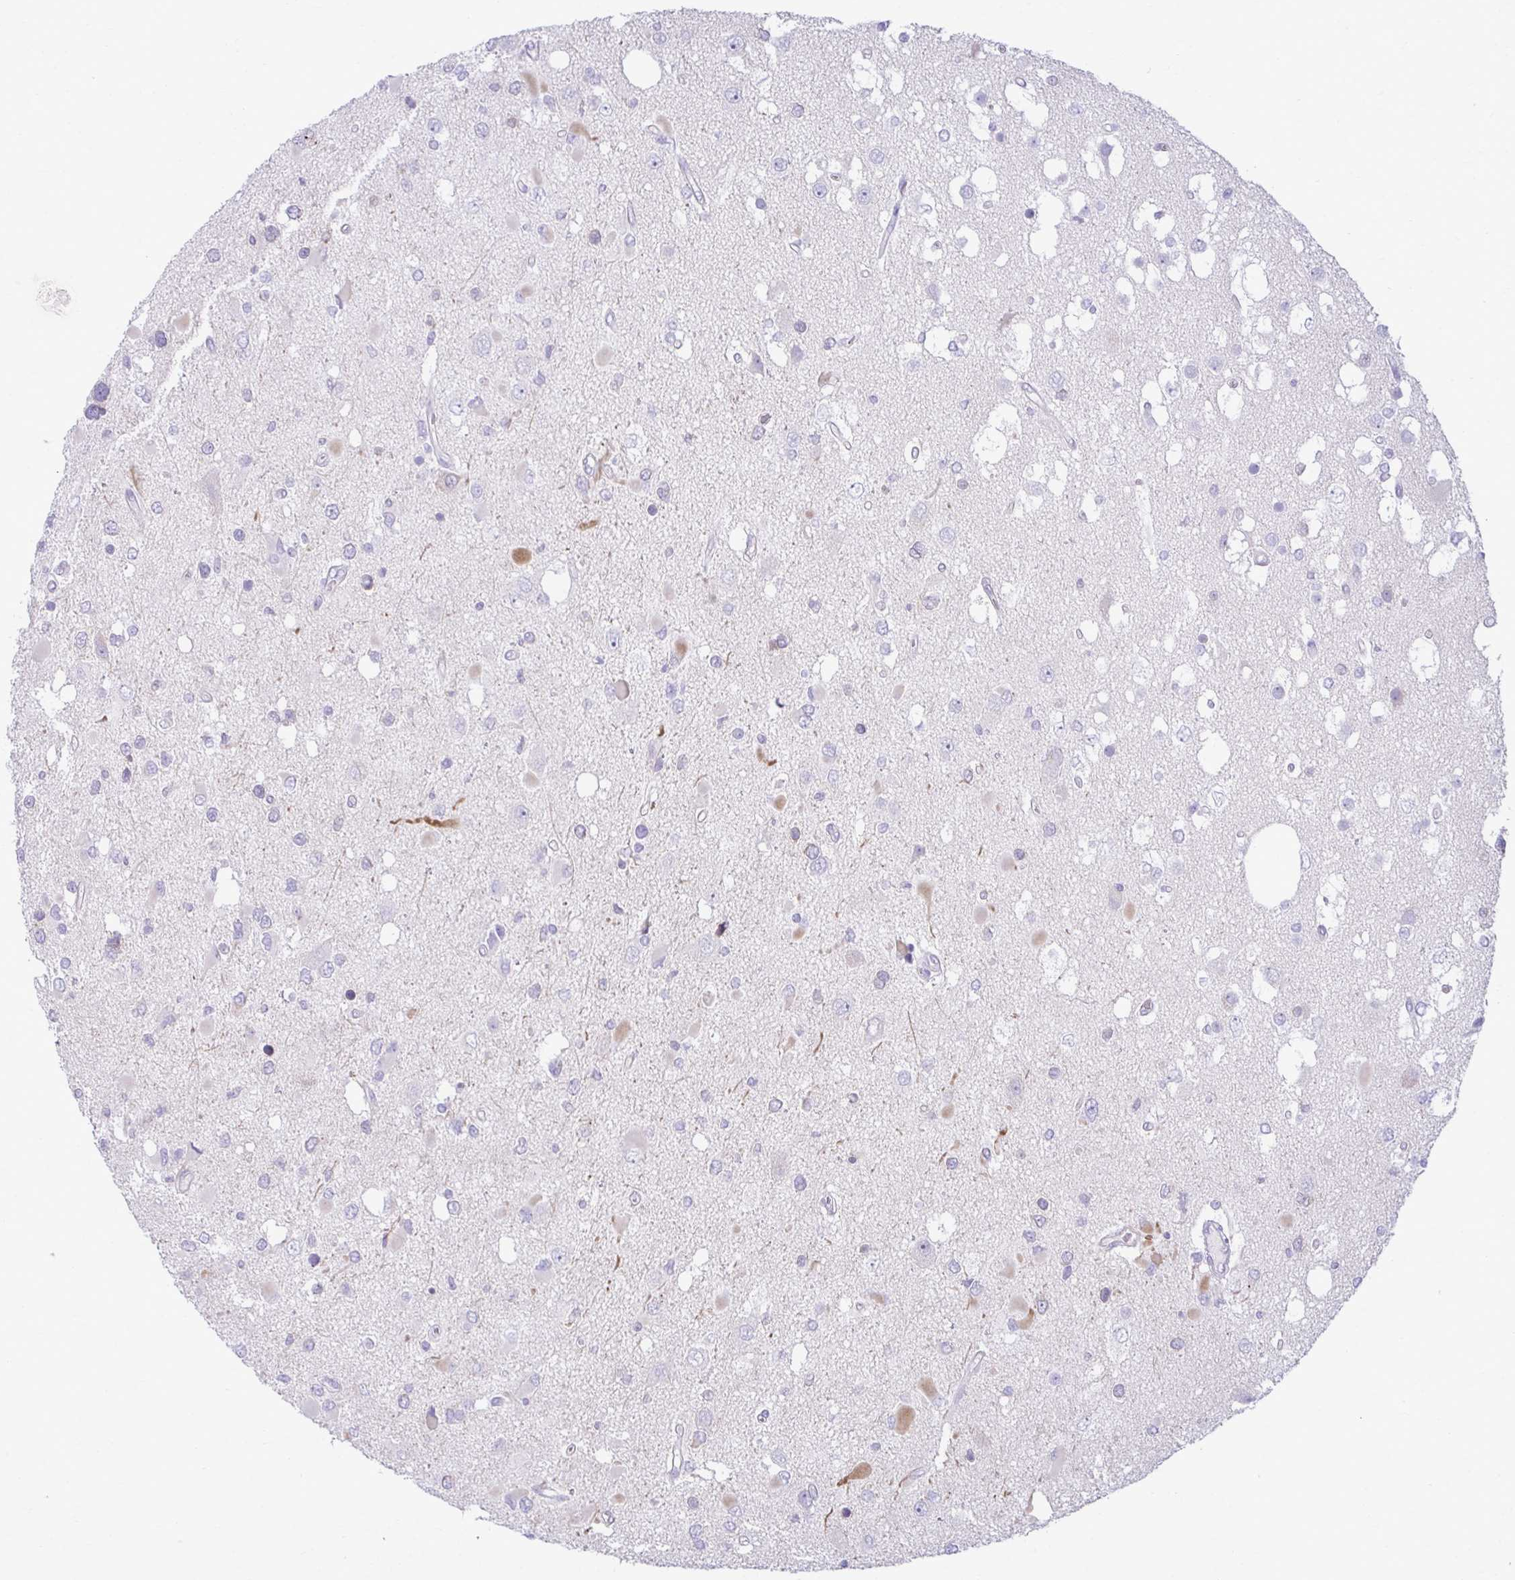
{"staining": {"intensity": "negative", "quantity": "none", "location": "none"}, "tissue": "glioma", "cell_type": "Tumor cells", "image_type": "cancer", "snomed": [{"axis": "morphology", "description": "Glioma, malignant, High grade"}, {"axis": "topography", "description": "Brain"}], "caption": "The micrograph exhibits no significant positivity in tumor cells of glioma.", "gene": "OR7A5", "patient": {"sex": "male", "age": 53}}